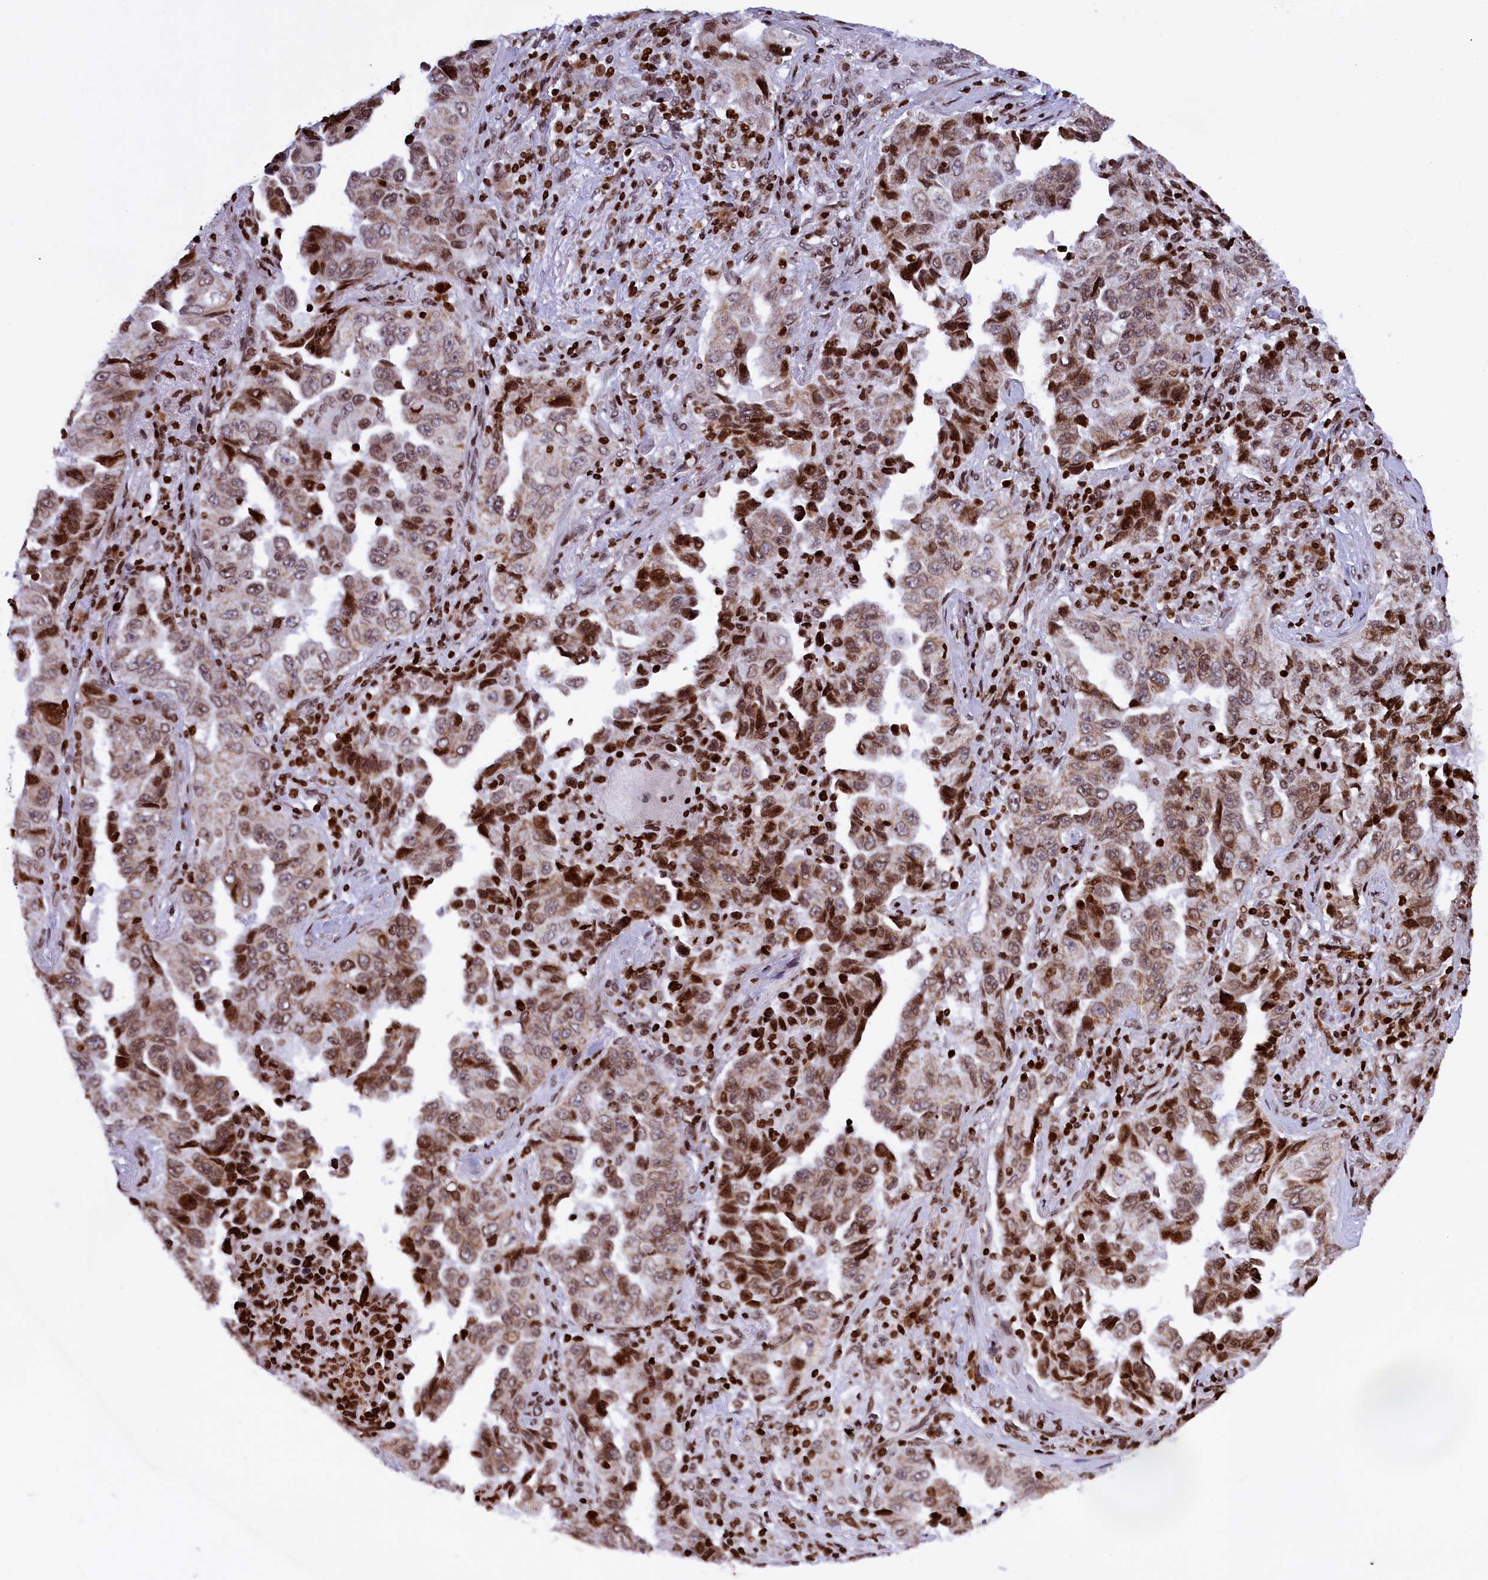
{"staining": {"intensity": "moderate", "quantity": "25%-75%", "location": "cytoplasmic/membranous,nuclear"}, "tissue": "lung cancer", "cell_type": "Tumor cells", "image_type": "cancer", "snomed": [{"axis": "morphology", "description": "Adenocarcinoma, NOS"}, {"axis": "topography", "description": "Lung"}], "caption": "Tumor cells reveal medium levels of moderate cytoplasmic/membranous and nuclear positivity in about 25%-75% of cells in human lung cancer.", "gene": "TIMM29", "patient": {"sex": "female", "age": 51}}